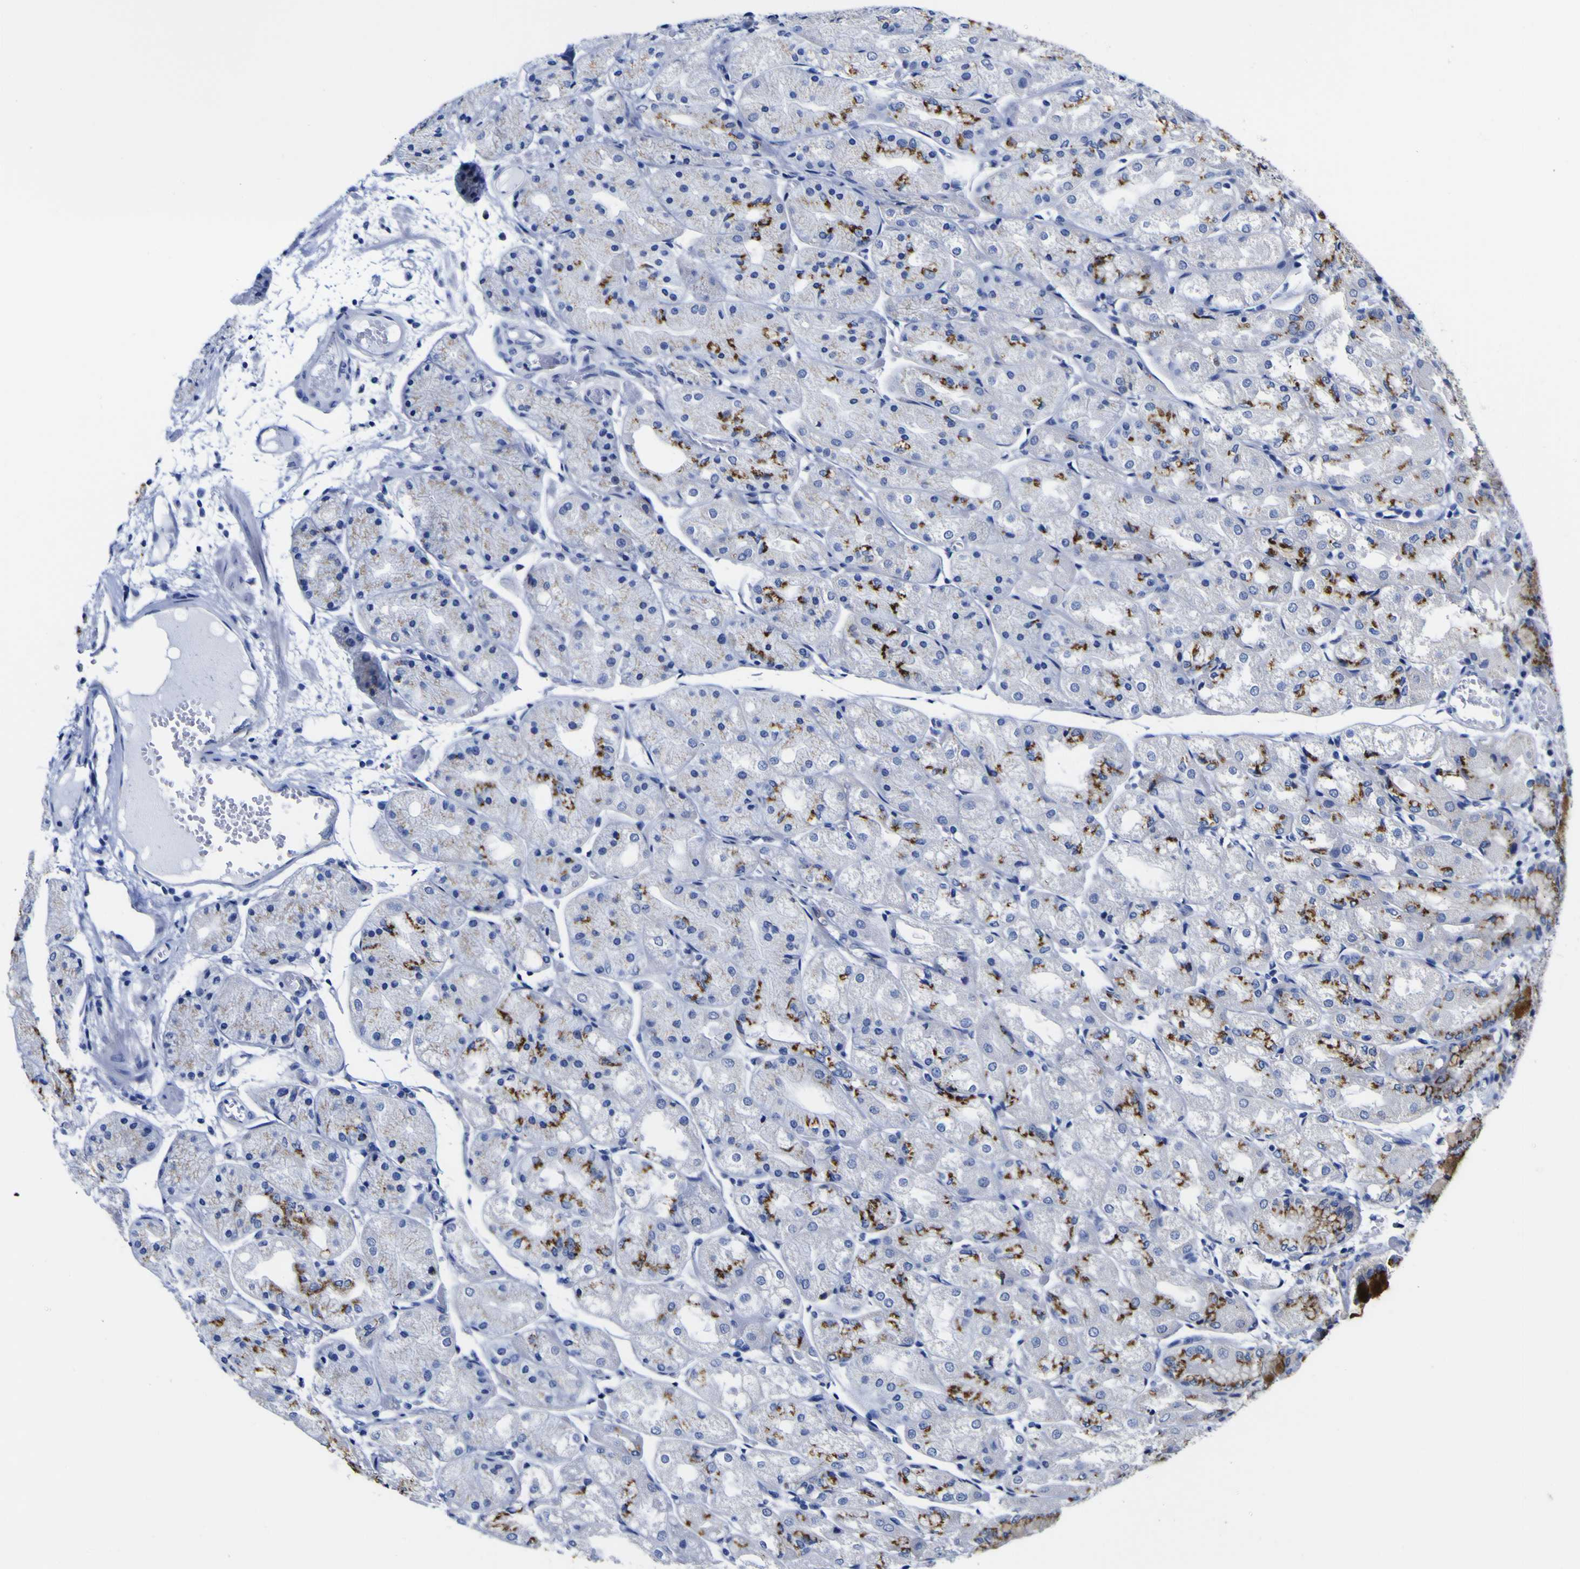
{"staining": {"intensity": "strong", "quantity": "25%-75%", "location": "cytoplasmic/membranous"}, "tissue": "stomach", "cell_type": "Glandular cells", "image_type": "normal", "snomed": [{"axis": "morphology", "description": "Normal tissue, NOS"}, {"axis": "topography", "description": "Stomach, upper"}], "caption": "A brown stain labels strong cytoplasmic/membranous expression of a protein in glandular cells of unremarkable stomach. Using DAB (brown) and hematoxylin (blue) stains, captured at high magnification using brightfield microscopy.", "gene": "GOLM1", "patient": {"sex": "male", "age": 72}}